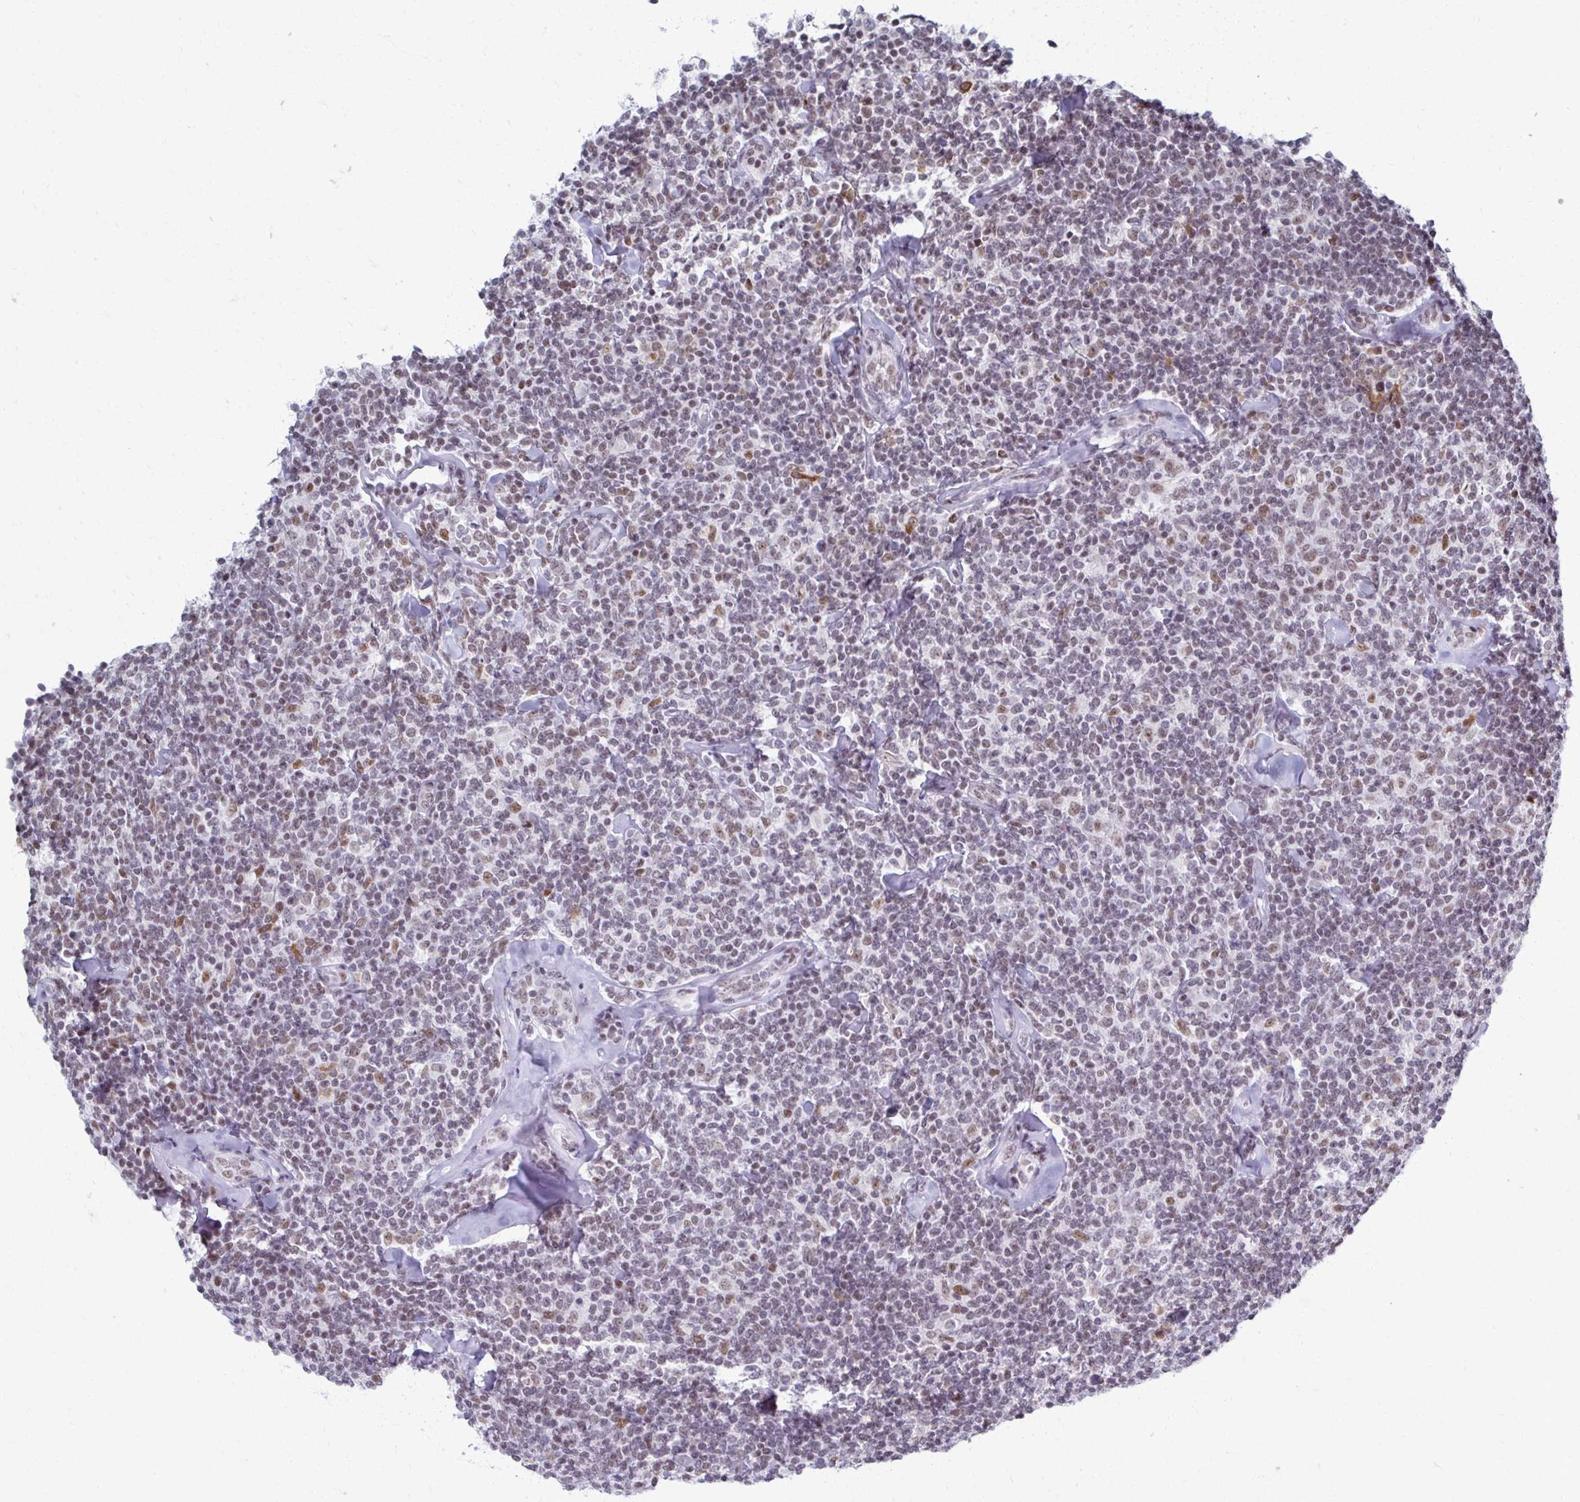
{"staining": {"intensity": "weak", "quantity": "25%-75%", "location": "nuclear"}, "tissue": "lymphoma", "cell_type": "Tumor cells", "image_type": "cancer", "snomed": [{"axis": "morphology", "description": "Malignant lymphoma, non-Hodgkin's type, Low grade"}, {"axis": "topography", "description": "Lymph node"}], "caption": "Low-grade malignant lymphoma, non-Hodgkin's type stained for a protein displays weak nuclear positivity in tumor cells. (DAB (3,3'-diaminobenzidine) = brown stain, brightfield microscopy at high magnification).", "gene": "IRF7", "patient": {"sex": "female", "age": 56}}